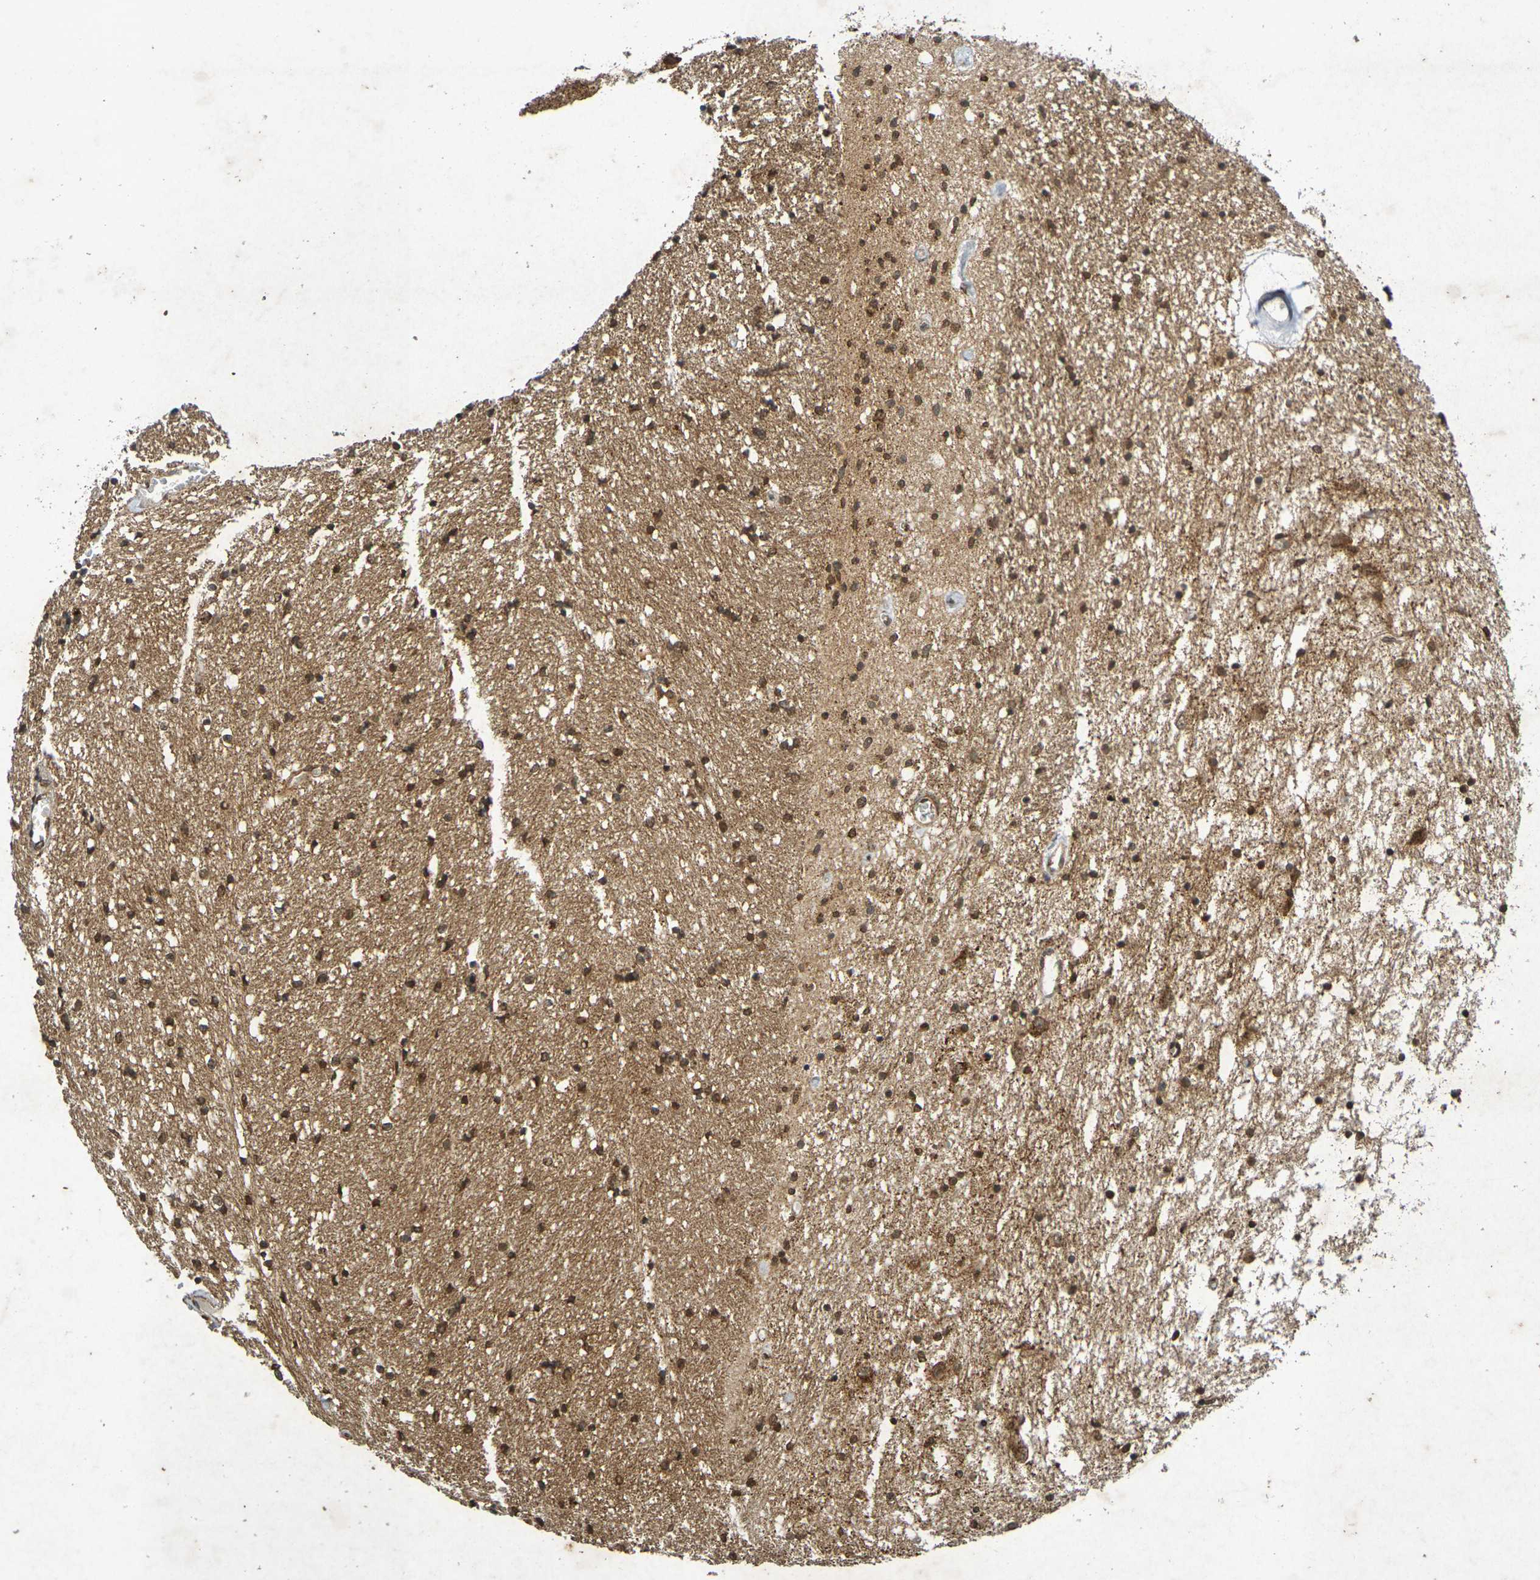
{"staining": {"intensity": "strong", "quantity": ">75%", "location": "cytoplasmic/membranous,nuclear"}, "tissue": "caudate", "cell_type": "Glial cells", "image_type": "normal", "snomed": [{"axis": "morphology", "description": "Normal tissue, NOS"}, {"axis": "topography", "description": "Lateral ventricle wall"}], "caption": "High-magnification brightfield microscopy of benign caudate stained with DAB (3,3'-diaminobenzidine) (brown) and counterstained with hematoxylin (blue). glial cells exhibit strong cytoplasmic/membranous,nuclear staining is seen in about>75% of cells. (Stains: DAB in brown, nuclei in blue, Microscopy: brightfield microscopy at high magnification).", "gene": "GUCY1A2", "patient": {"sex": "female", "age": 54}}